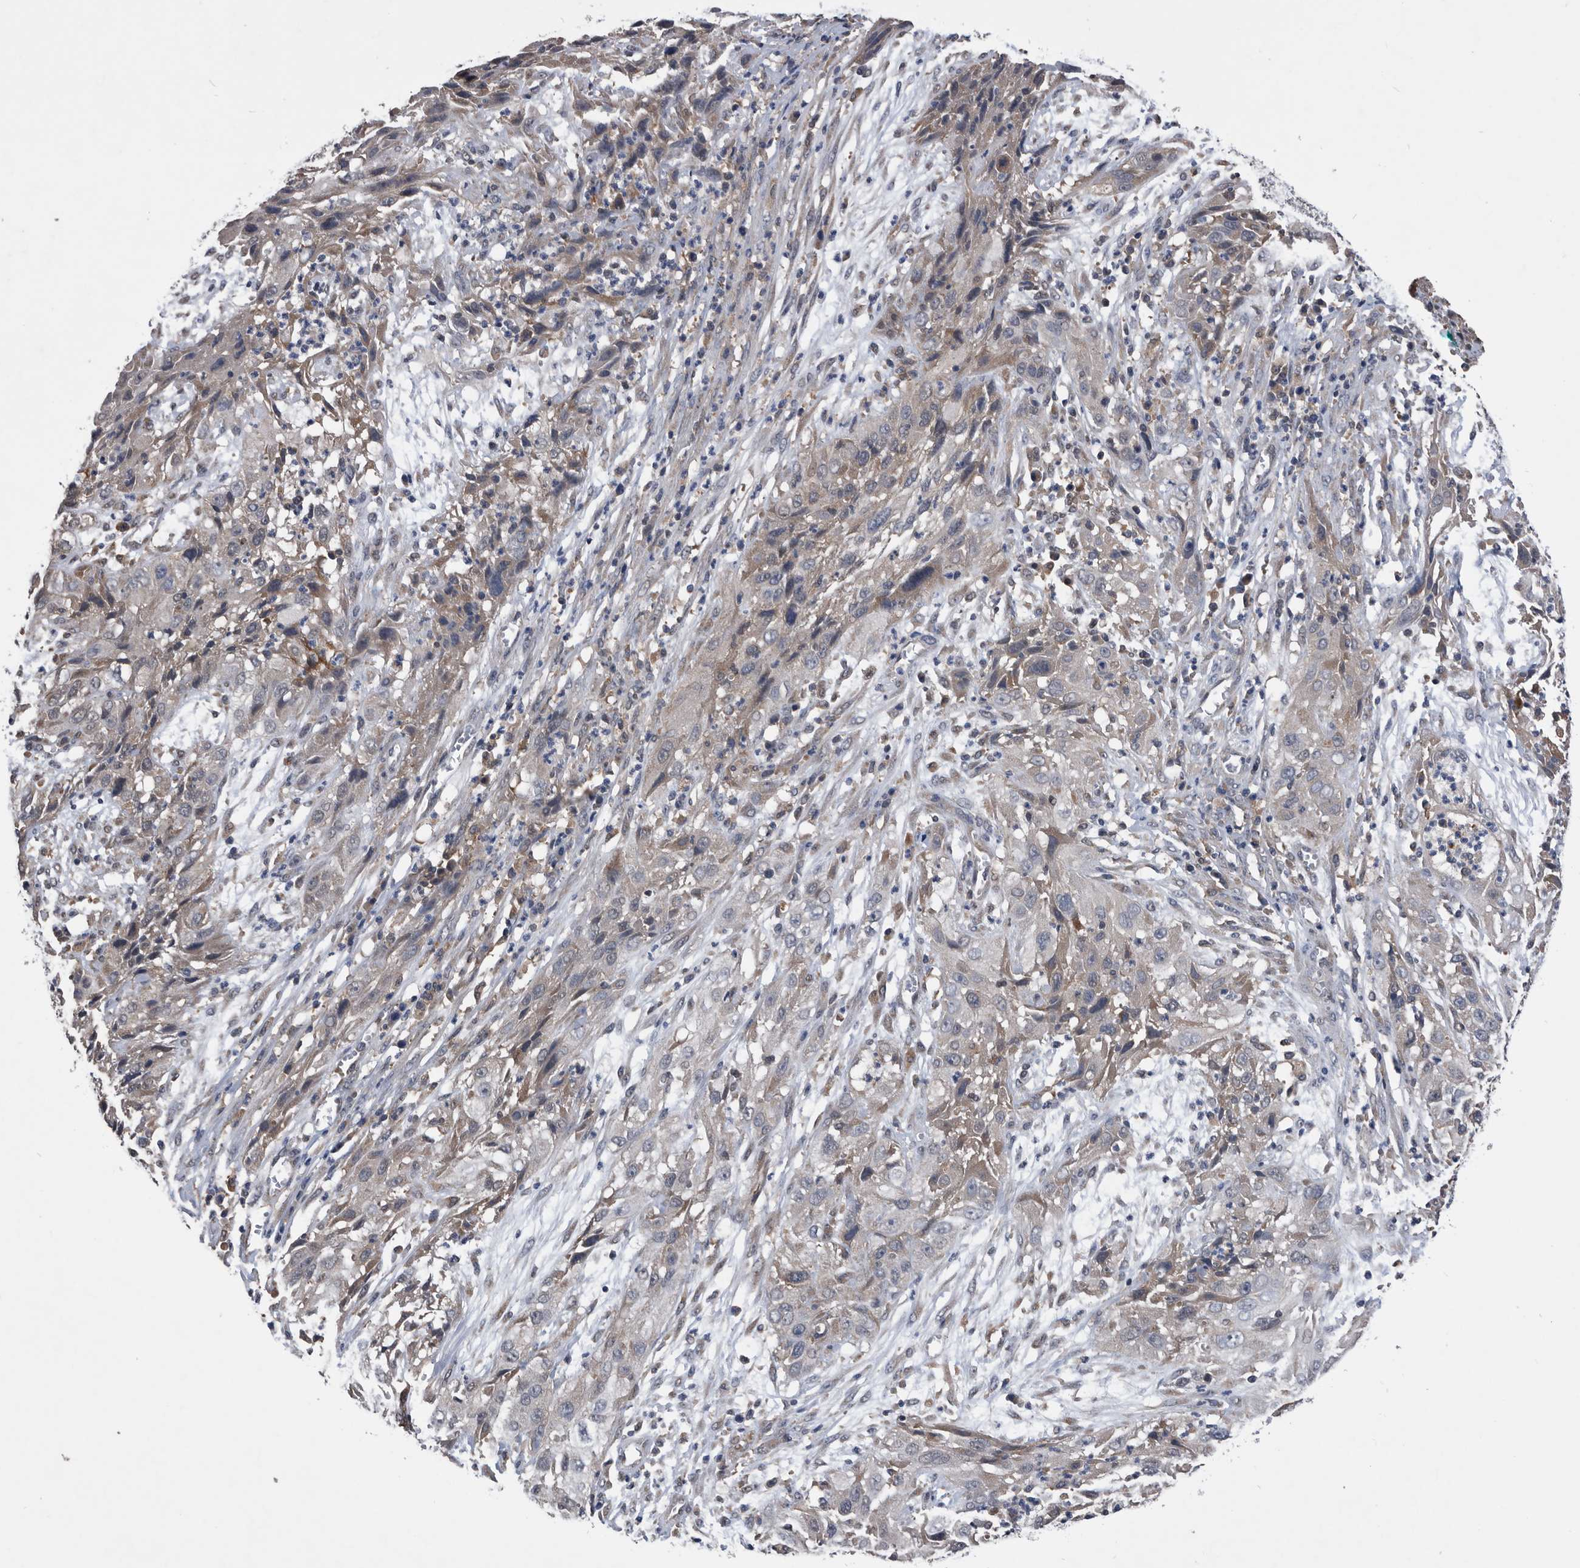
{"staining": {"intensity": "weak", "quantity": "25%-75%", "location": "cytoplasmic/membranous"}, "tissue": "cervical cancer", "cell_type": "Tumor cells", "image_type": "cancer", "snomed": [{"axis": "morphology", "description": "Squamous cell carcinoma, NOS"}, {"axis": "topography", "description": "Cervix"}], "caption": "Cervical cancer (squamous cell carcinoma) tissue reveals weak cytoplasmic/membranous staining in about 25%-75% of tumor cells", "gene": "NRBP1", "patient": {"sex": "female", "age": 32}}